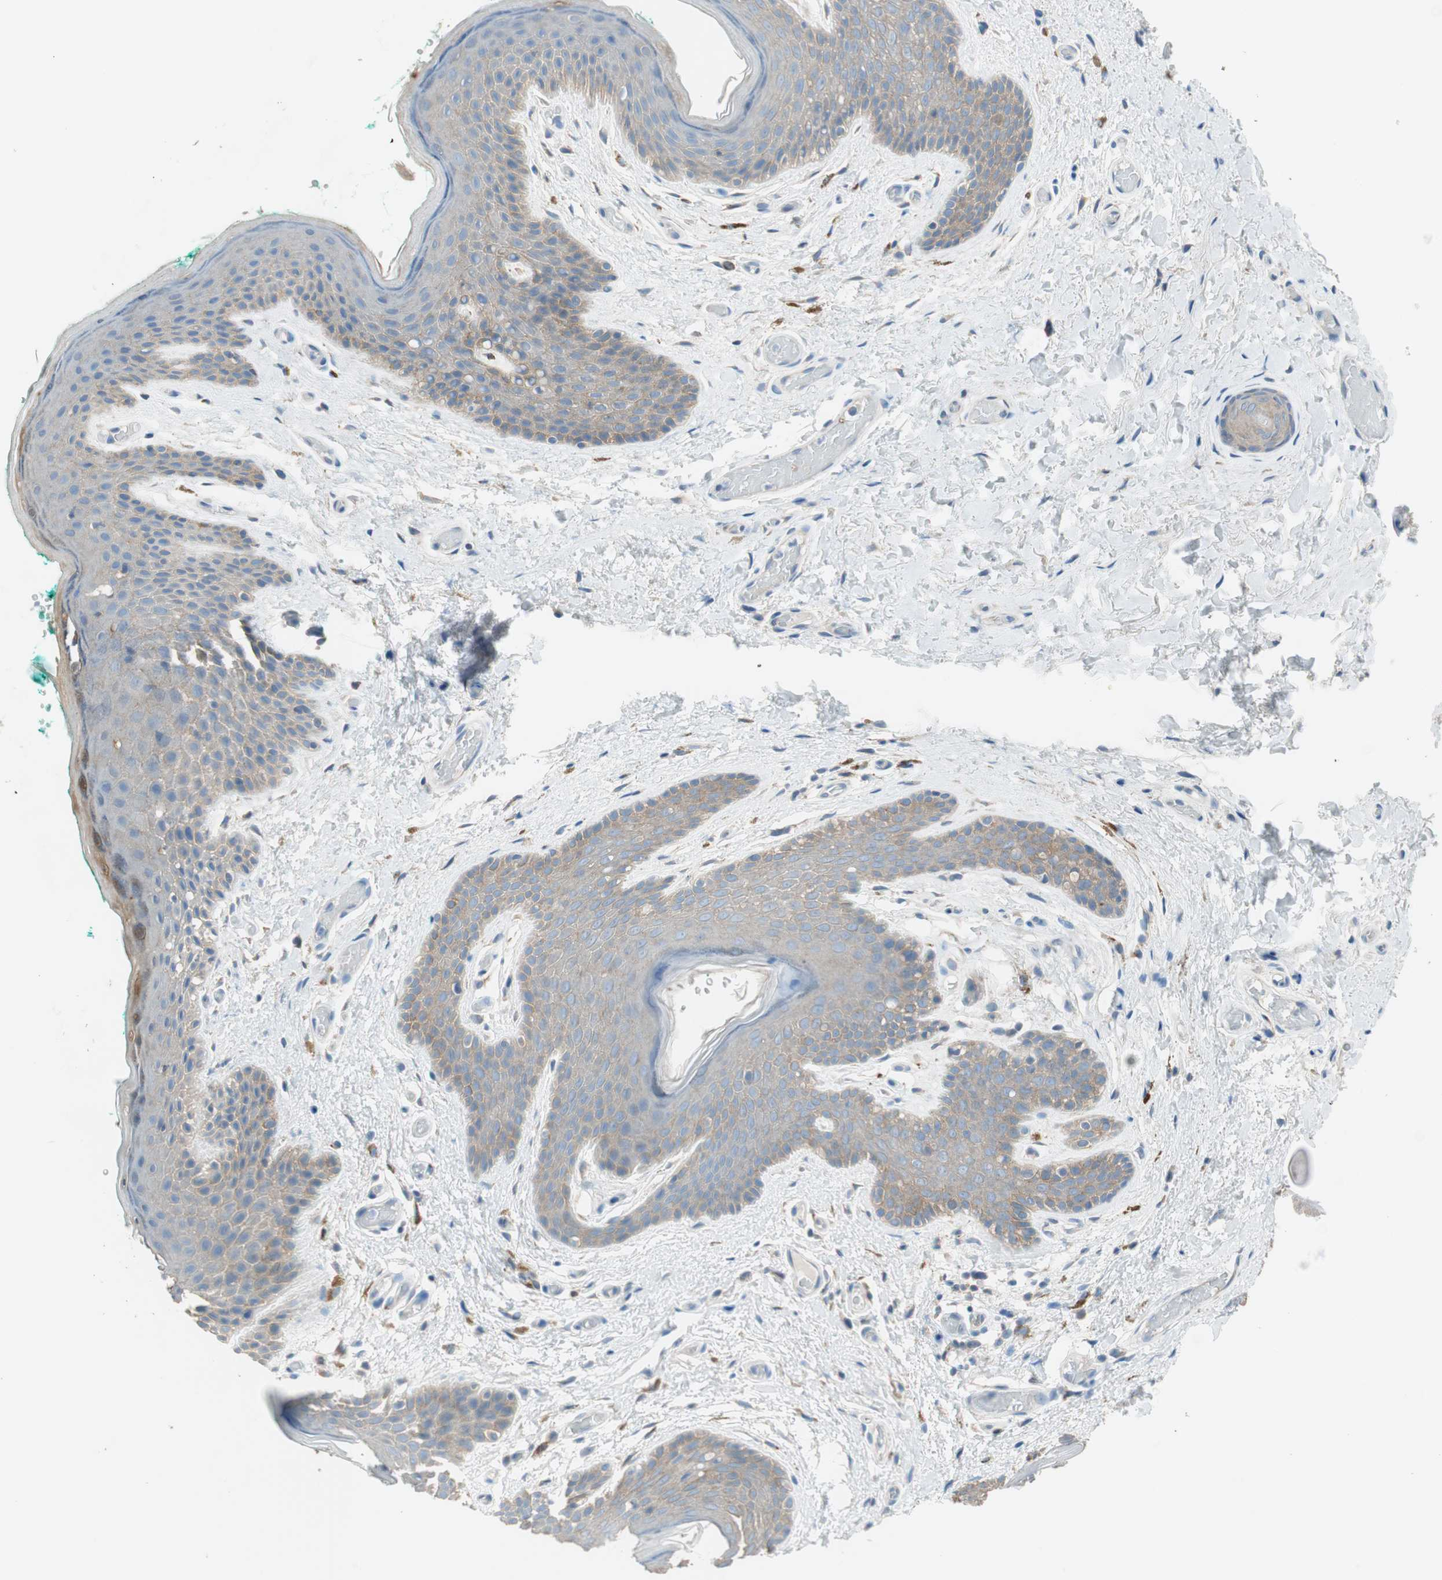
{"staining": {"intensity": "negative", "quantity": "none", "location": "none"}, "tissue": "skin", "cell_type": "Epidermal cells", "image_type": "normal", "snomed": [{"axis": "morphology", "description": "Normal tissue, NOS"}, {"axis": "topography", "description": "Anal"}], "caption": "This is a image of IHC staining of normal skin, which shows no staining in epidermal cells.", "gene": "GLUL", "patient": {"sex": "male", "age": 74}}